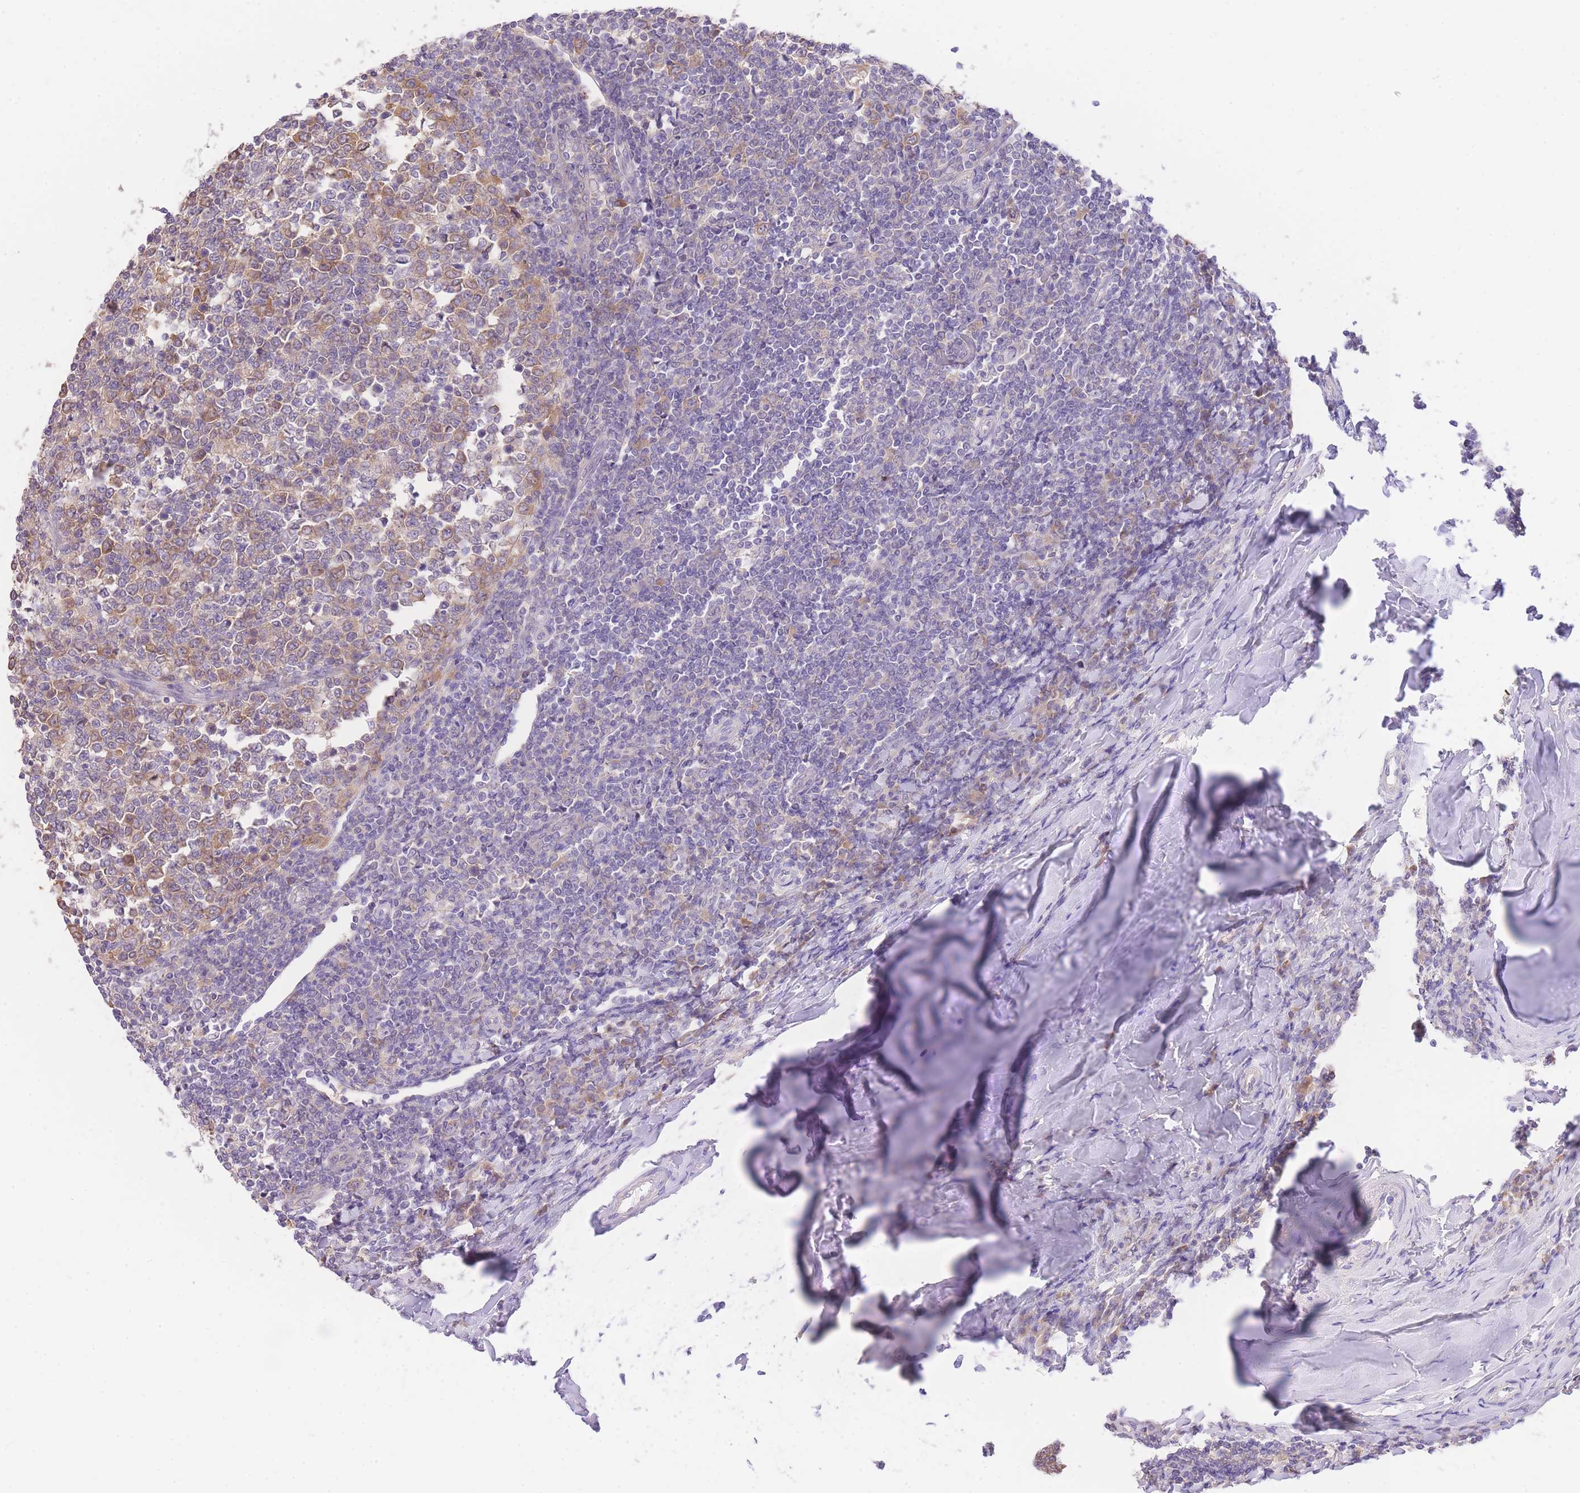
{"staining": {"intensity": "moderate", "quantity": "25%-75%", "location": "cytoplasmic/membranous"}, "tissue": "tonsil", "cell_type": "Germinal center cells", "image_type": "normal", "snomed": [{"axis": "morphology", "description": "Normal tissue, NOS"}, {"axis": "topography", "description": "Tonsil"}], "caption": "A brown stain shows moderate cytoplasmic/membranous expression of a protein in germinal center cells of benign tonsil. The protein of interest is stained brown, and the nuclei are stained in blue (DAB IHC with brightfield microscopy, high magnification).", "gene": "LIPH", "patient": {"sex": "female", "age": 19}}